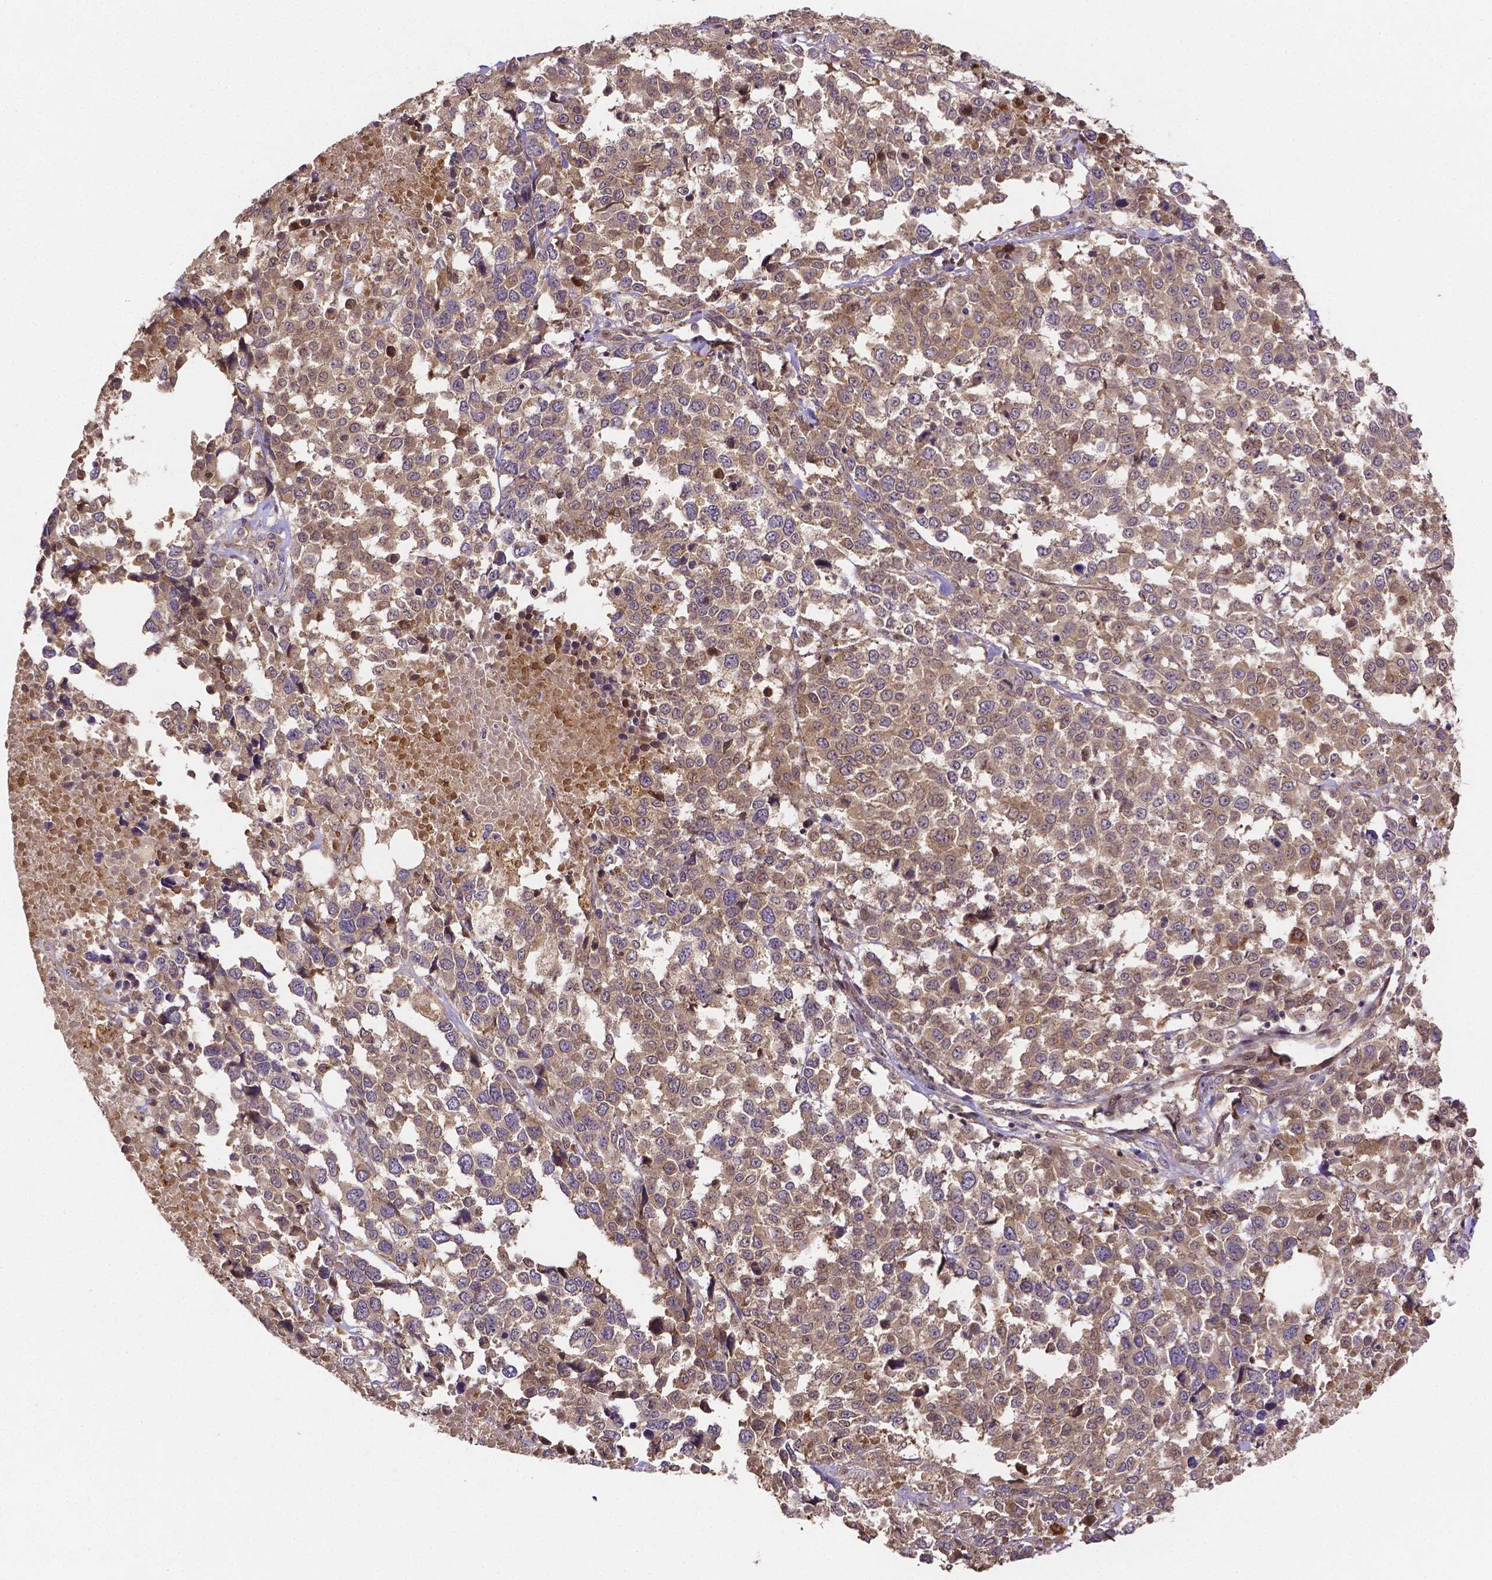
{"staining": {"intensity": "weak", "quantity": ">75%", "location": "cytoplasmic/membranous"}, "tissue": "melanoma", "cell_type": "Tumor cells", "image_type": "cancer", "snomed": [{"axis": "morphology", "description": "Malignant melanoma, Metastatic site"}, {"axis": "topography", "description": "Skin"}], "caption": "Tumor cells show low levels of weak cytoplasmic/membranous staining in approximately >75% of cells in human malignant melanoma (metastatic site).", "gene": "RNF123", "patient": {"sex": "male", "age": 84}}